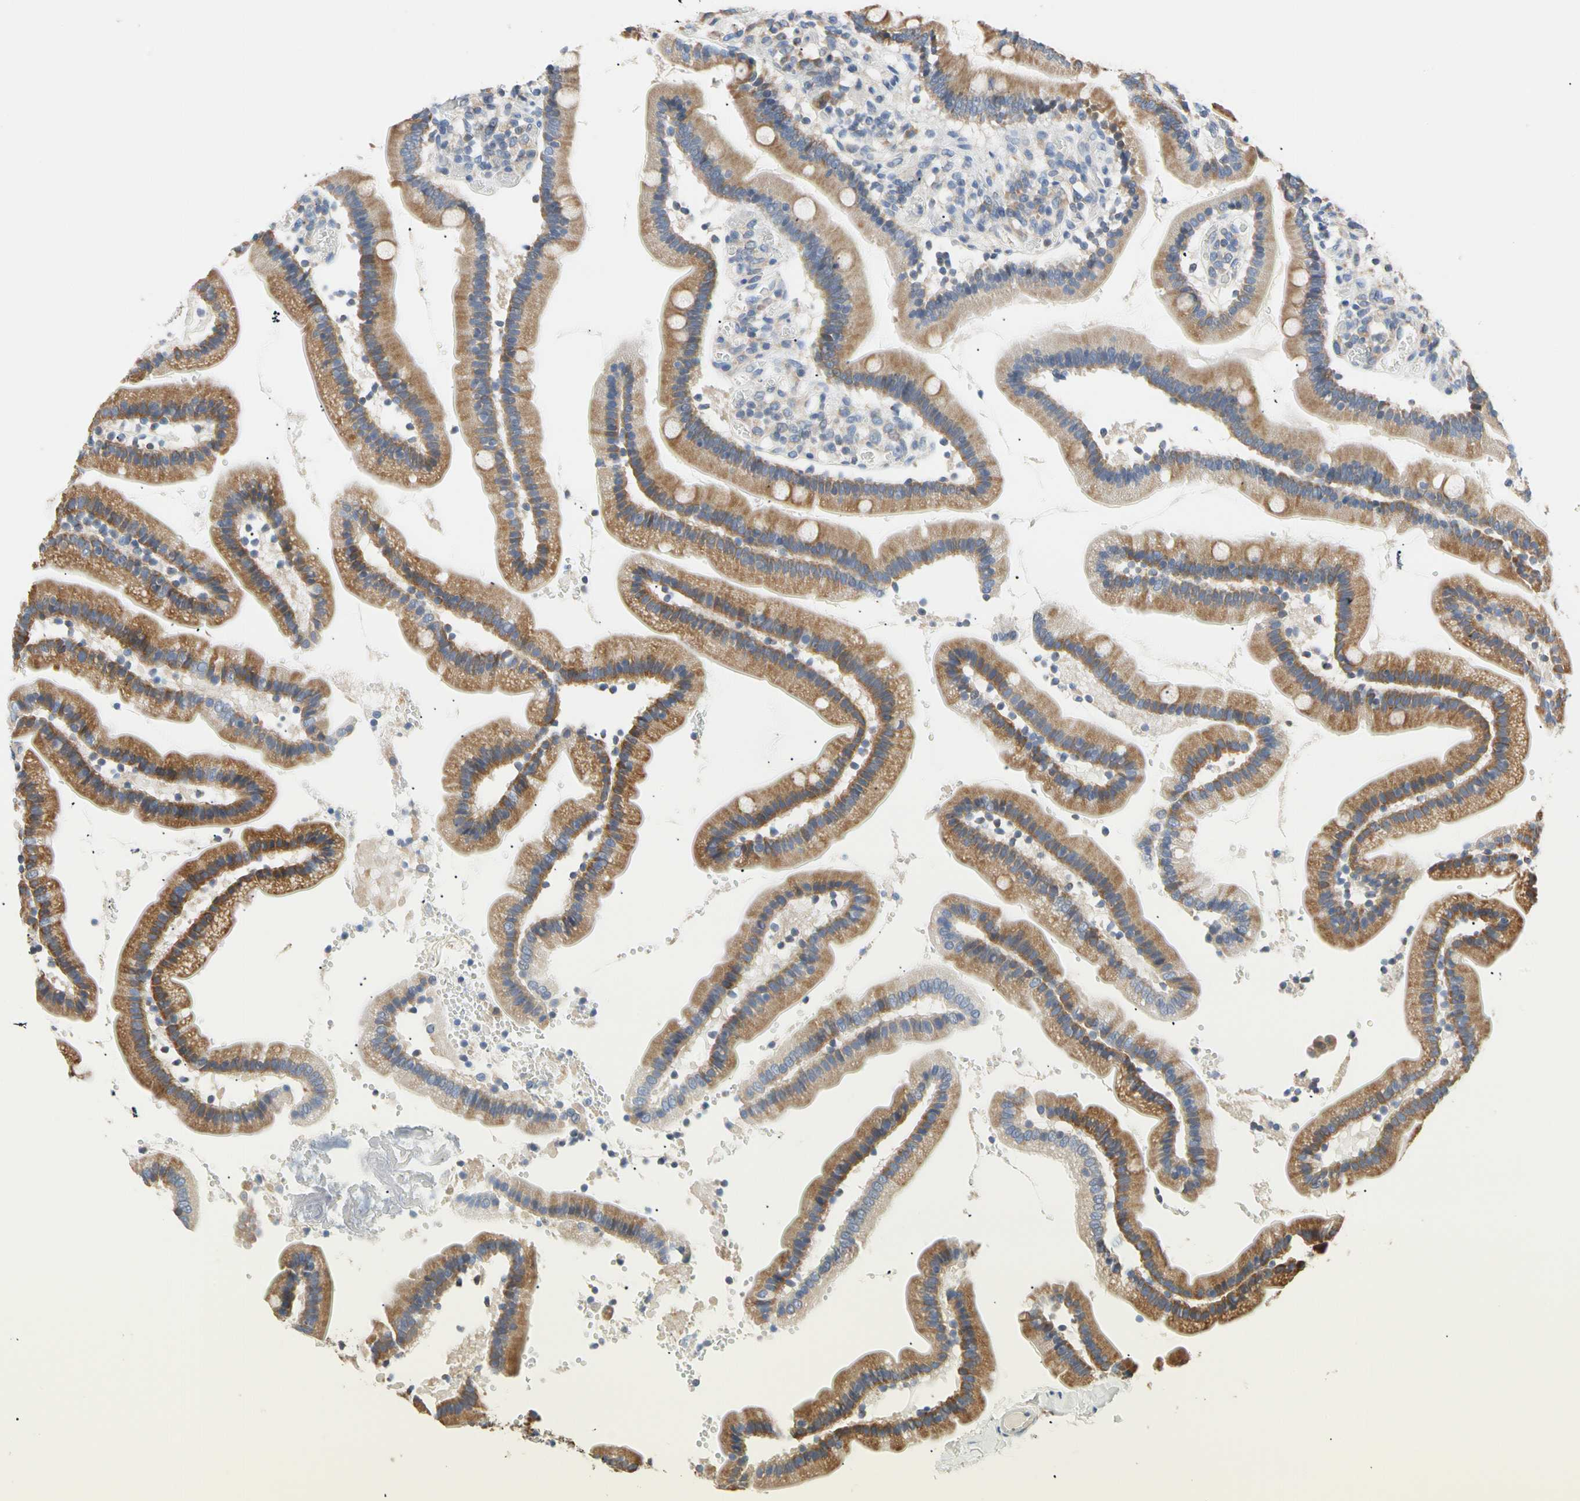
{"staining": {"intensity": "moderate", "quantity": ">75%", "location": "cytoplasmic/membranous"}, "tissue": "duodenum", "cell_type": "Glandular cells", "image_type": "normal", "snomed": [{"axis": "morphology", "description": "Normal tissue, NOS"}, {"axis": "topography", "description": "Duodenum"}], "caption": "The photomicrograph exhibits staining of unremarkable duodenum, revealing moderate cytoplasmic/membranous protein positivity (brown color) within glandular cells.", "gene": "PLGRKT", "patient": {"sex": "male", "age": 66}}